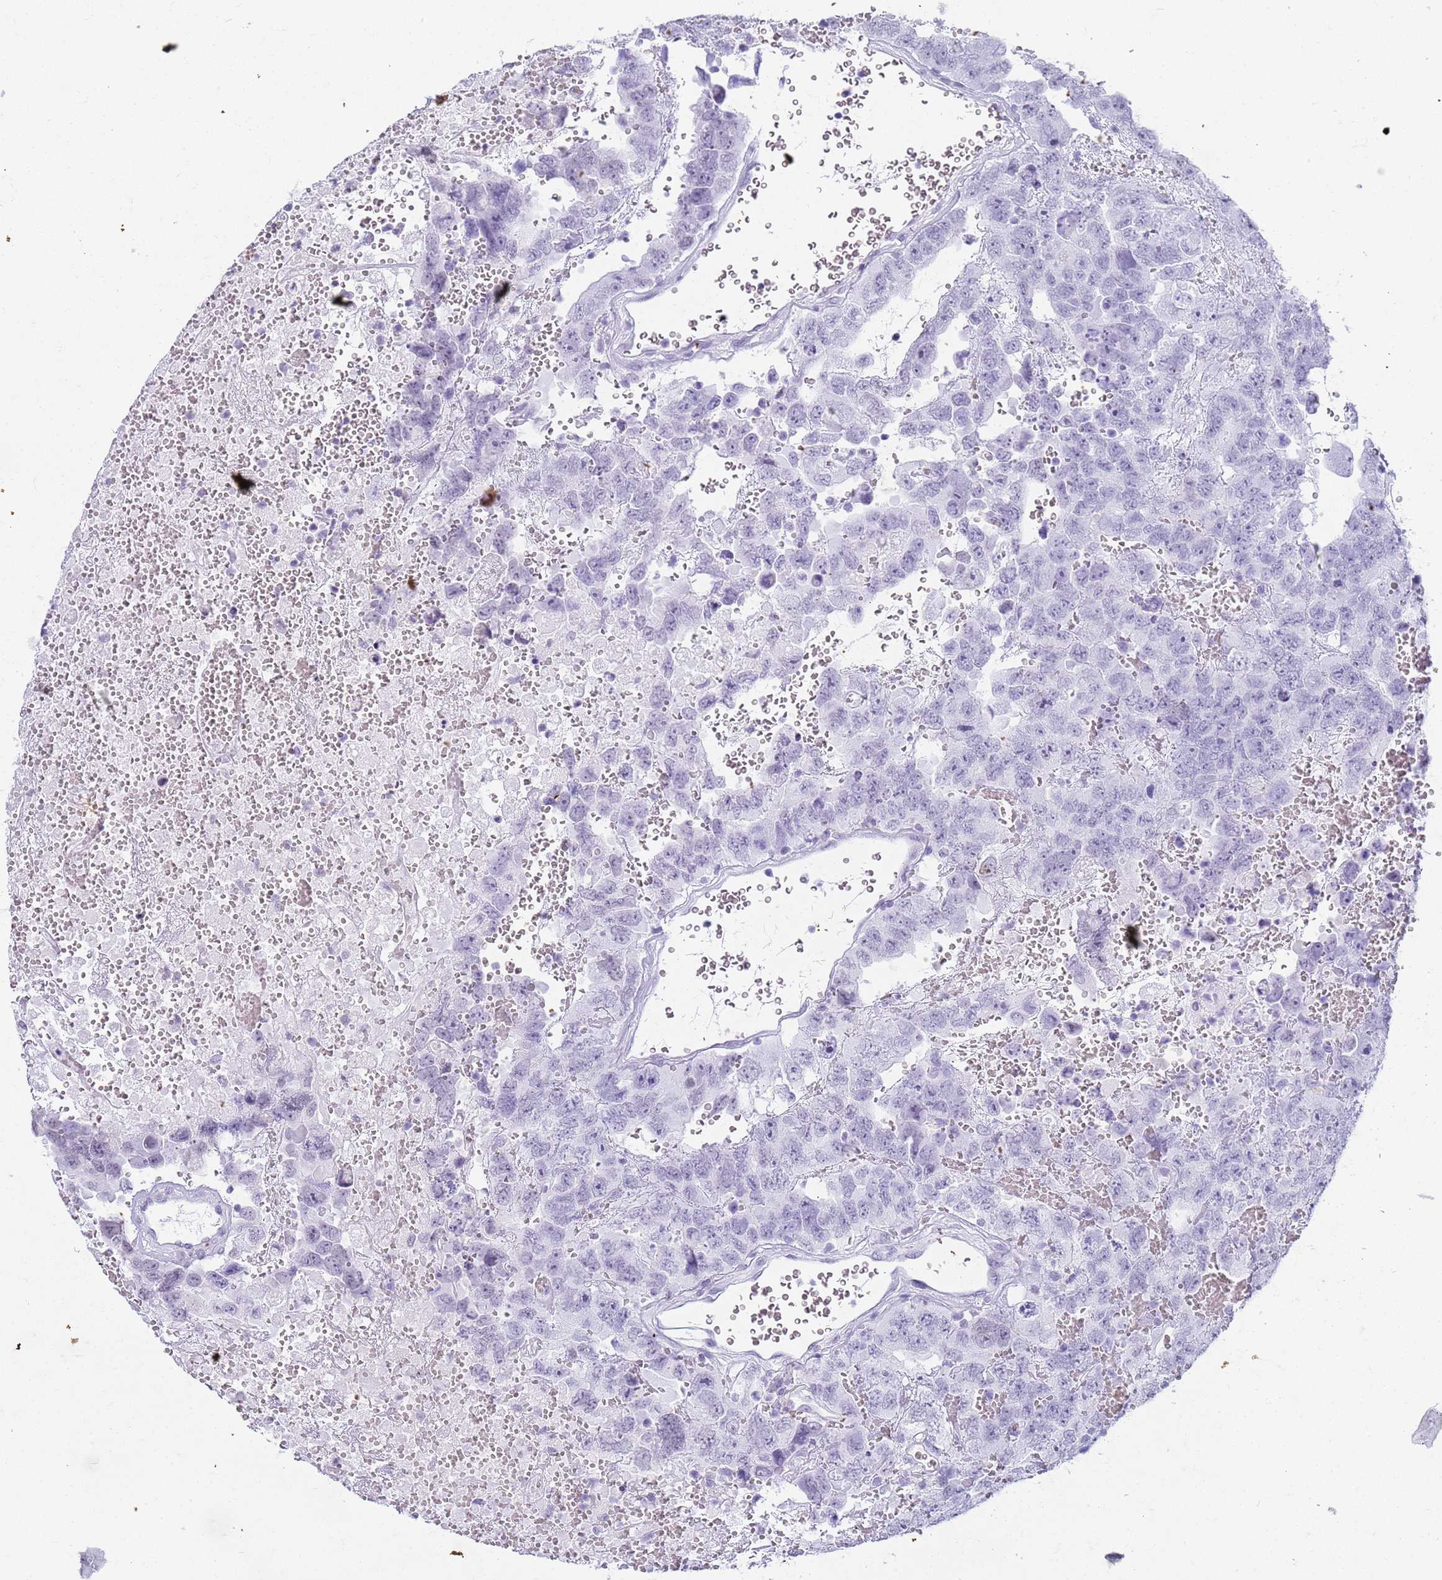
{"staining": {"intensity": "negative", "quantity": "none", "location": "none"}, "tissue": "testis cancer", "cell_type": "Tumor cells", "image_type": "cancer", "snomed": [{"axis": "morphology", "description": "Carcinoma, Embryonal, NOS"}, {"axis": "topography", "description": "Testis"}], "caption": "Immunohistochemistry (IHC) of human testis cancer demonstrates no expression in tumor cells.", "gene": "SLC7A9", "patient": {"sex": "male", "age": 45}}